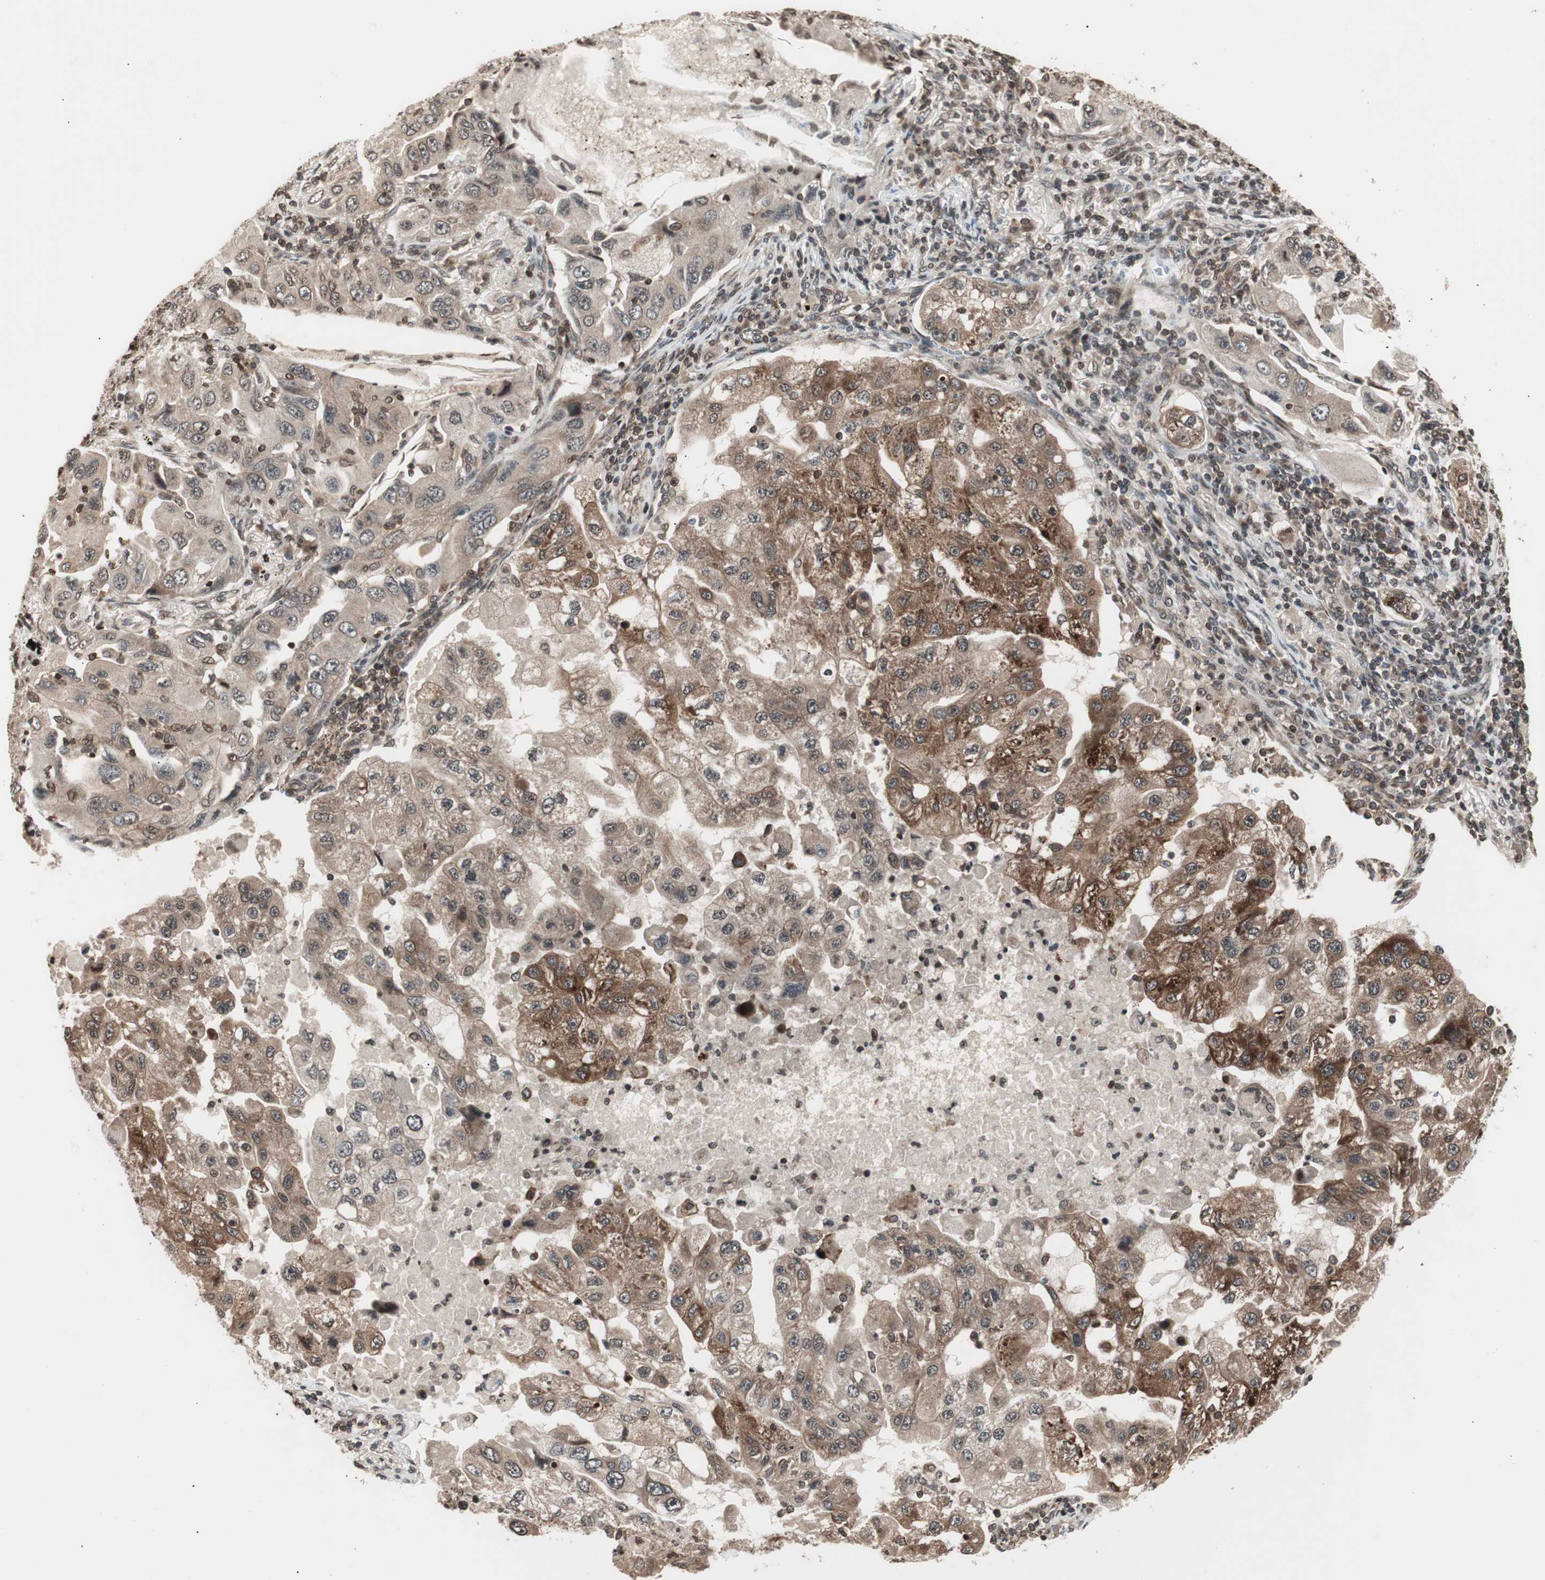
{"staining": {"intensity": "moderate", "quantity": ">75%", "location": "cytoplasmic/membranous"}, "tissue": "lung cancer", "cell_type": "Tumor cells", "image_type": "cancer", "snomed": [{"axis": "morphology", "description": "Adenocarcinoma, NOS"}, {"axis": "topography", "description": "Lung"}], "caption": "Protein staining by immunohistochemistry (IHC) displays moderate cytoplasmic/membranous expression in approximately >75% of tumor cells in adenocarcinoma (lung).", "gene": "ZFC3H1", "patient": {"sex": "female", "age": 65}}